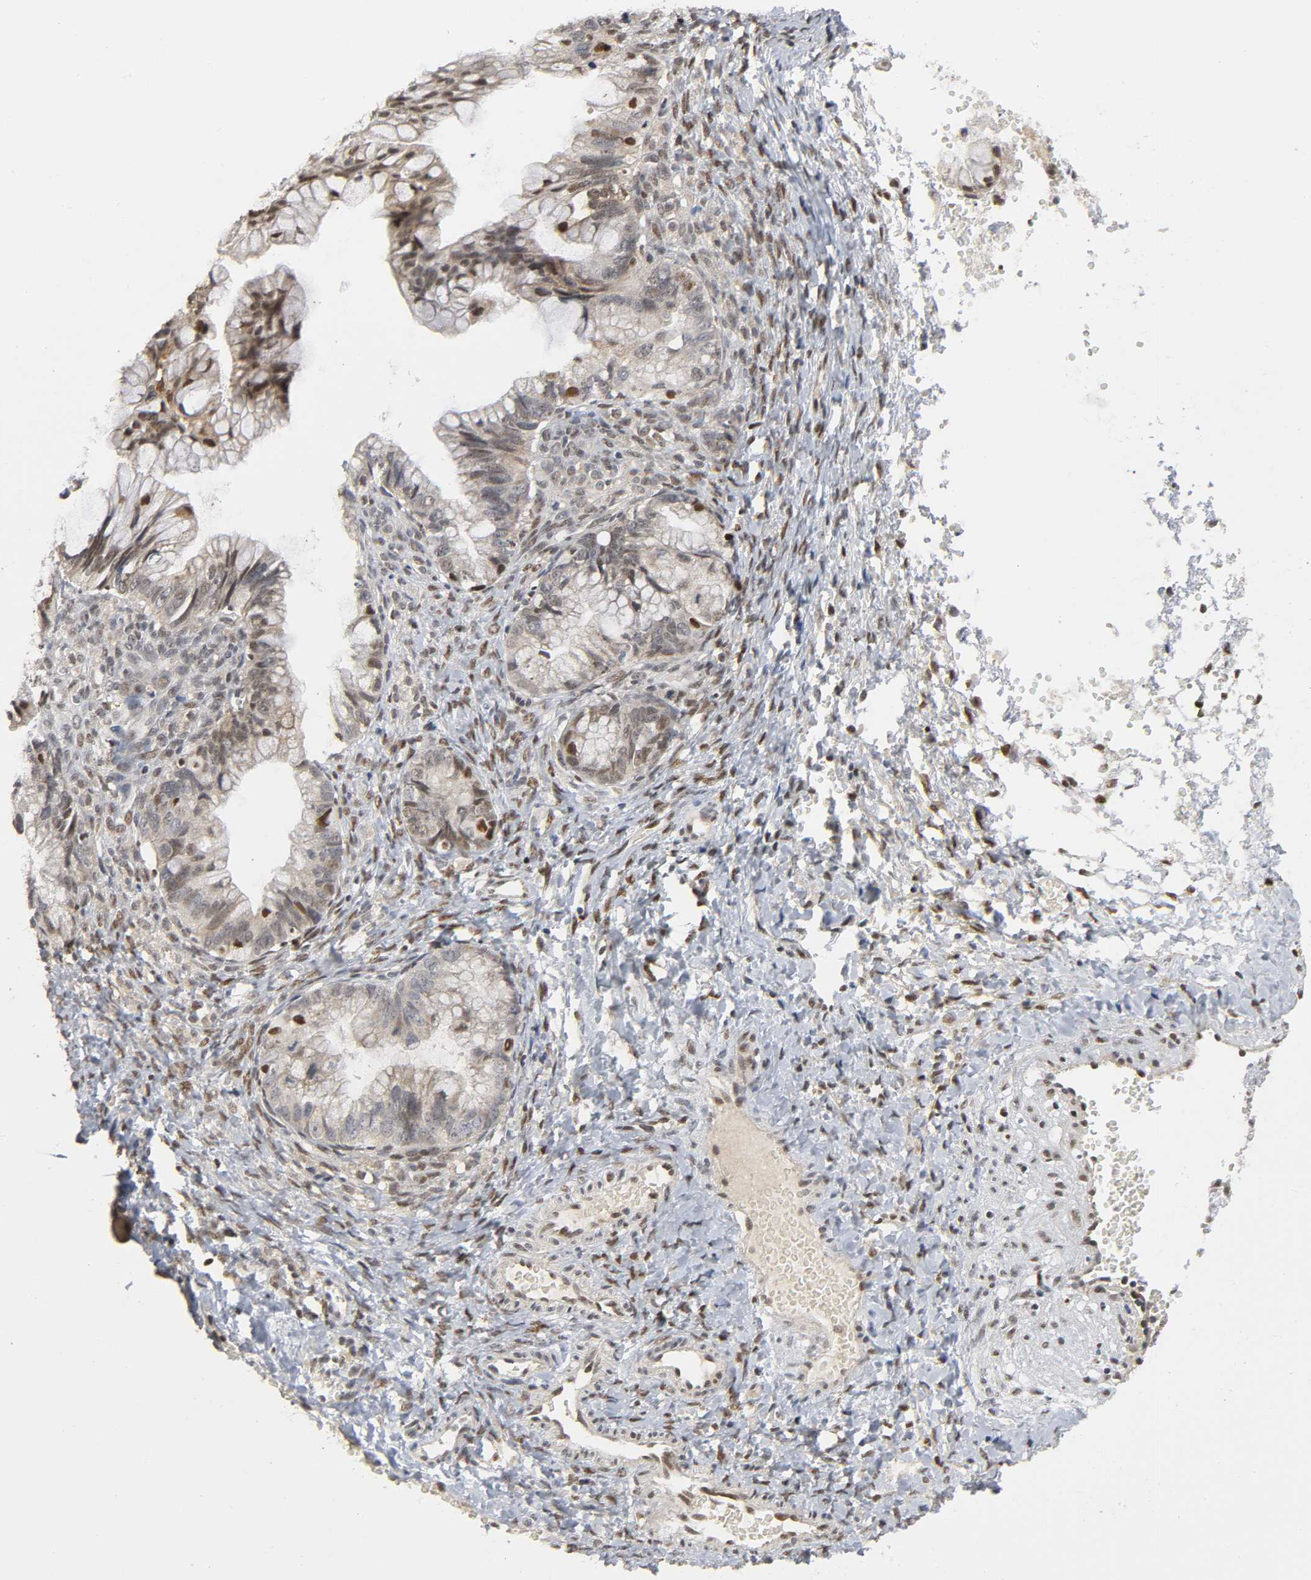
{"staining": {"intensity": "weak", "quantity": "25%-75%", "location": "cytoplasmic/membranous,nuclear"}, "tissue": "ovarian cancer", "cell_type": "Tumor cells", "image_type": "cancer", "snomed": [{"axis": "morphology", "description": "Cystadenocarcinoma, mucinous, NOS"}, {"axis": "topography", "description": "Ovary"}], "caption": "The micrograph demonstrates immunohistochemical staining of ovarian cancer. There is weak cytoplasmic/membranous and nuclear staining is identified in approximately 25%-75% of tumor cells.", "gene": "KAT2B", "patient": {"sex": "female", "age": 36}}